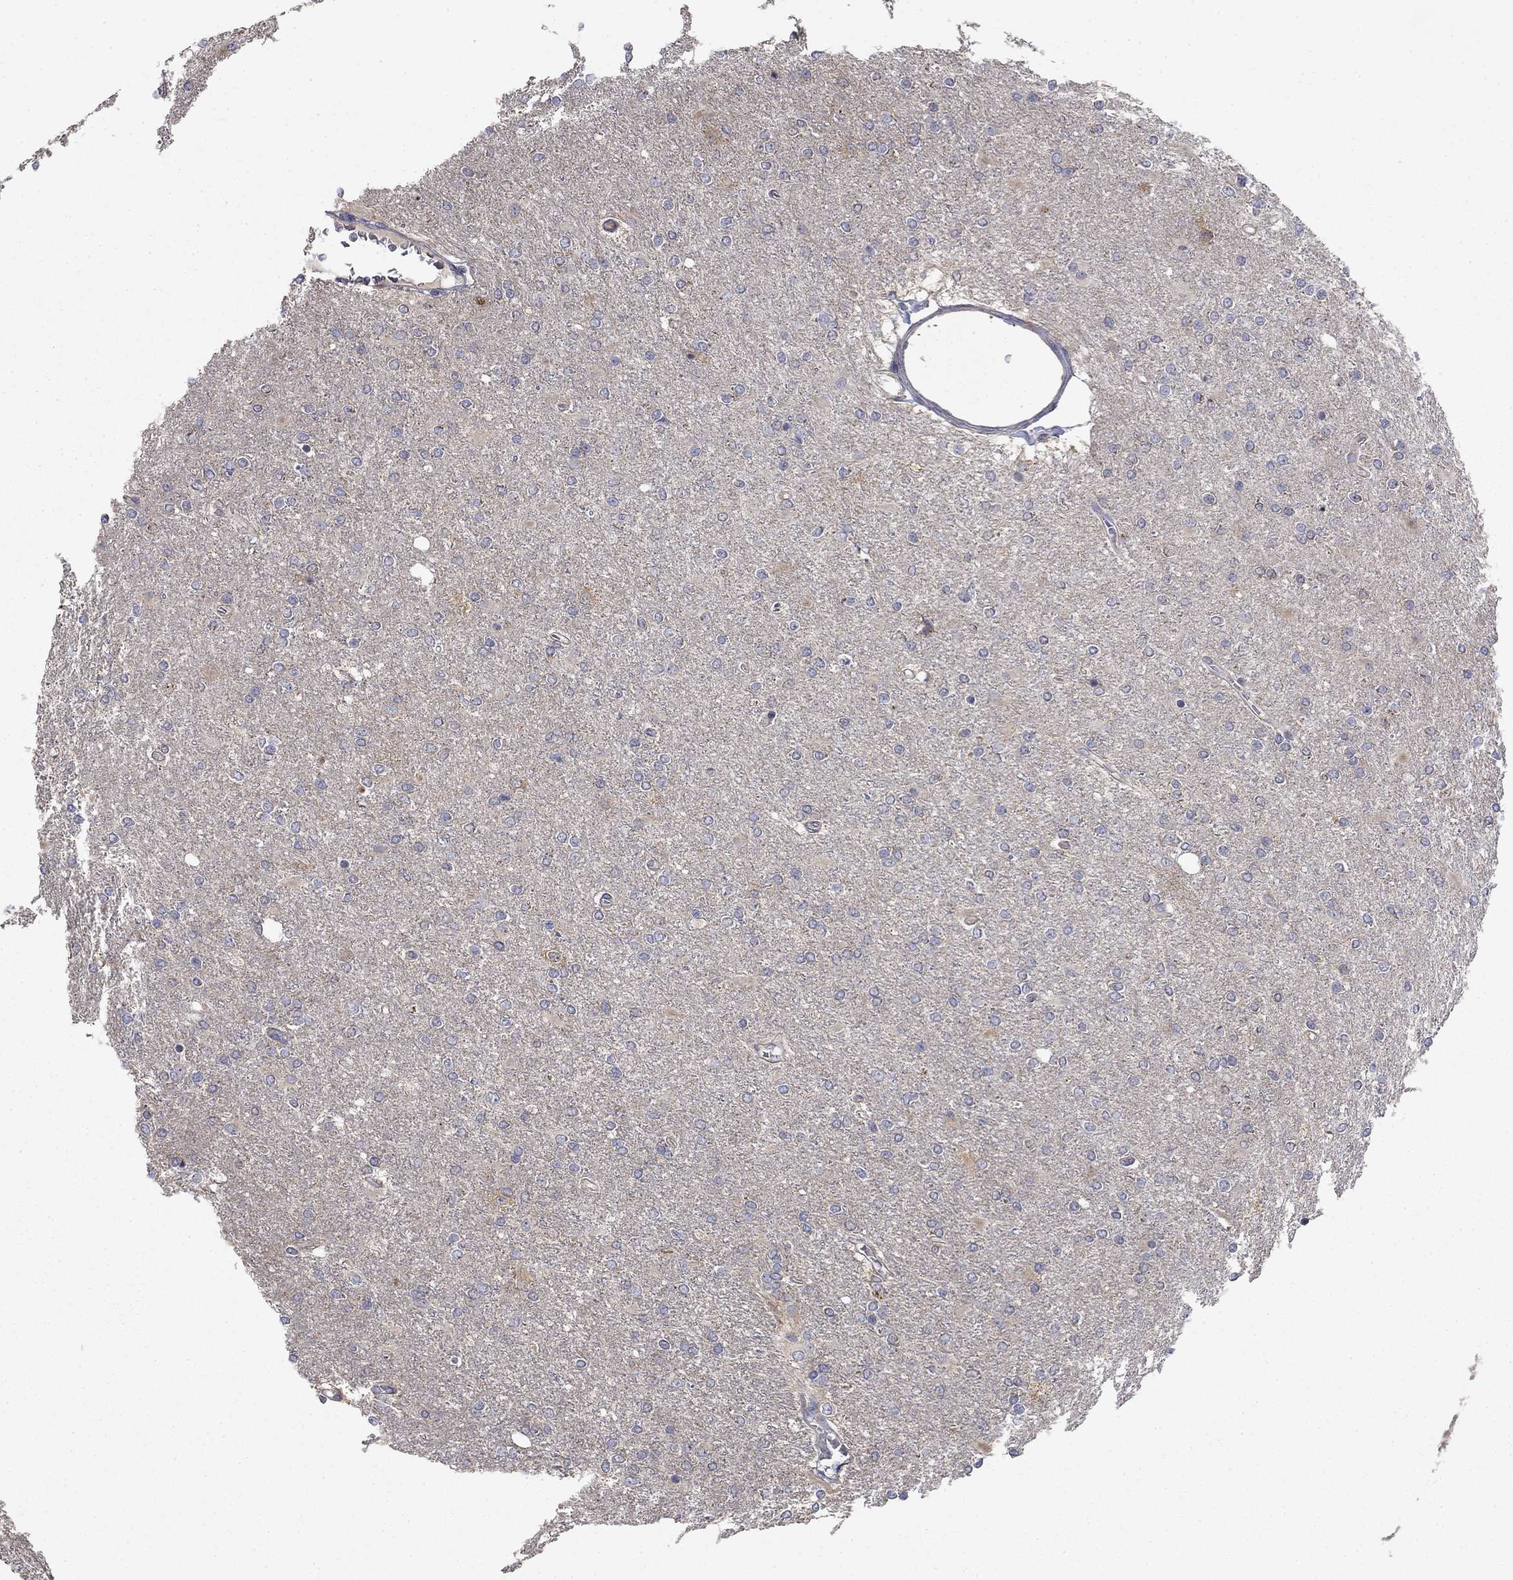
{"staining": {"intensity": "negative", "quantity": "none", "location": "none"}, "tissue": "glioma", "cell_type": "Tumor cells", "image_type": "cancer", "snomed": [{"axis": "morphology", "description": "Glioma, malignant, High grade"}, {"axis": "topography", "description": "Cerebral cortex"}], "caption": "A micrograph of glioma stained for a protein reveals no brown staining in tumor cells.", "gene": "MMAA", "patient": {"sex": "male", "age": 70}}